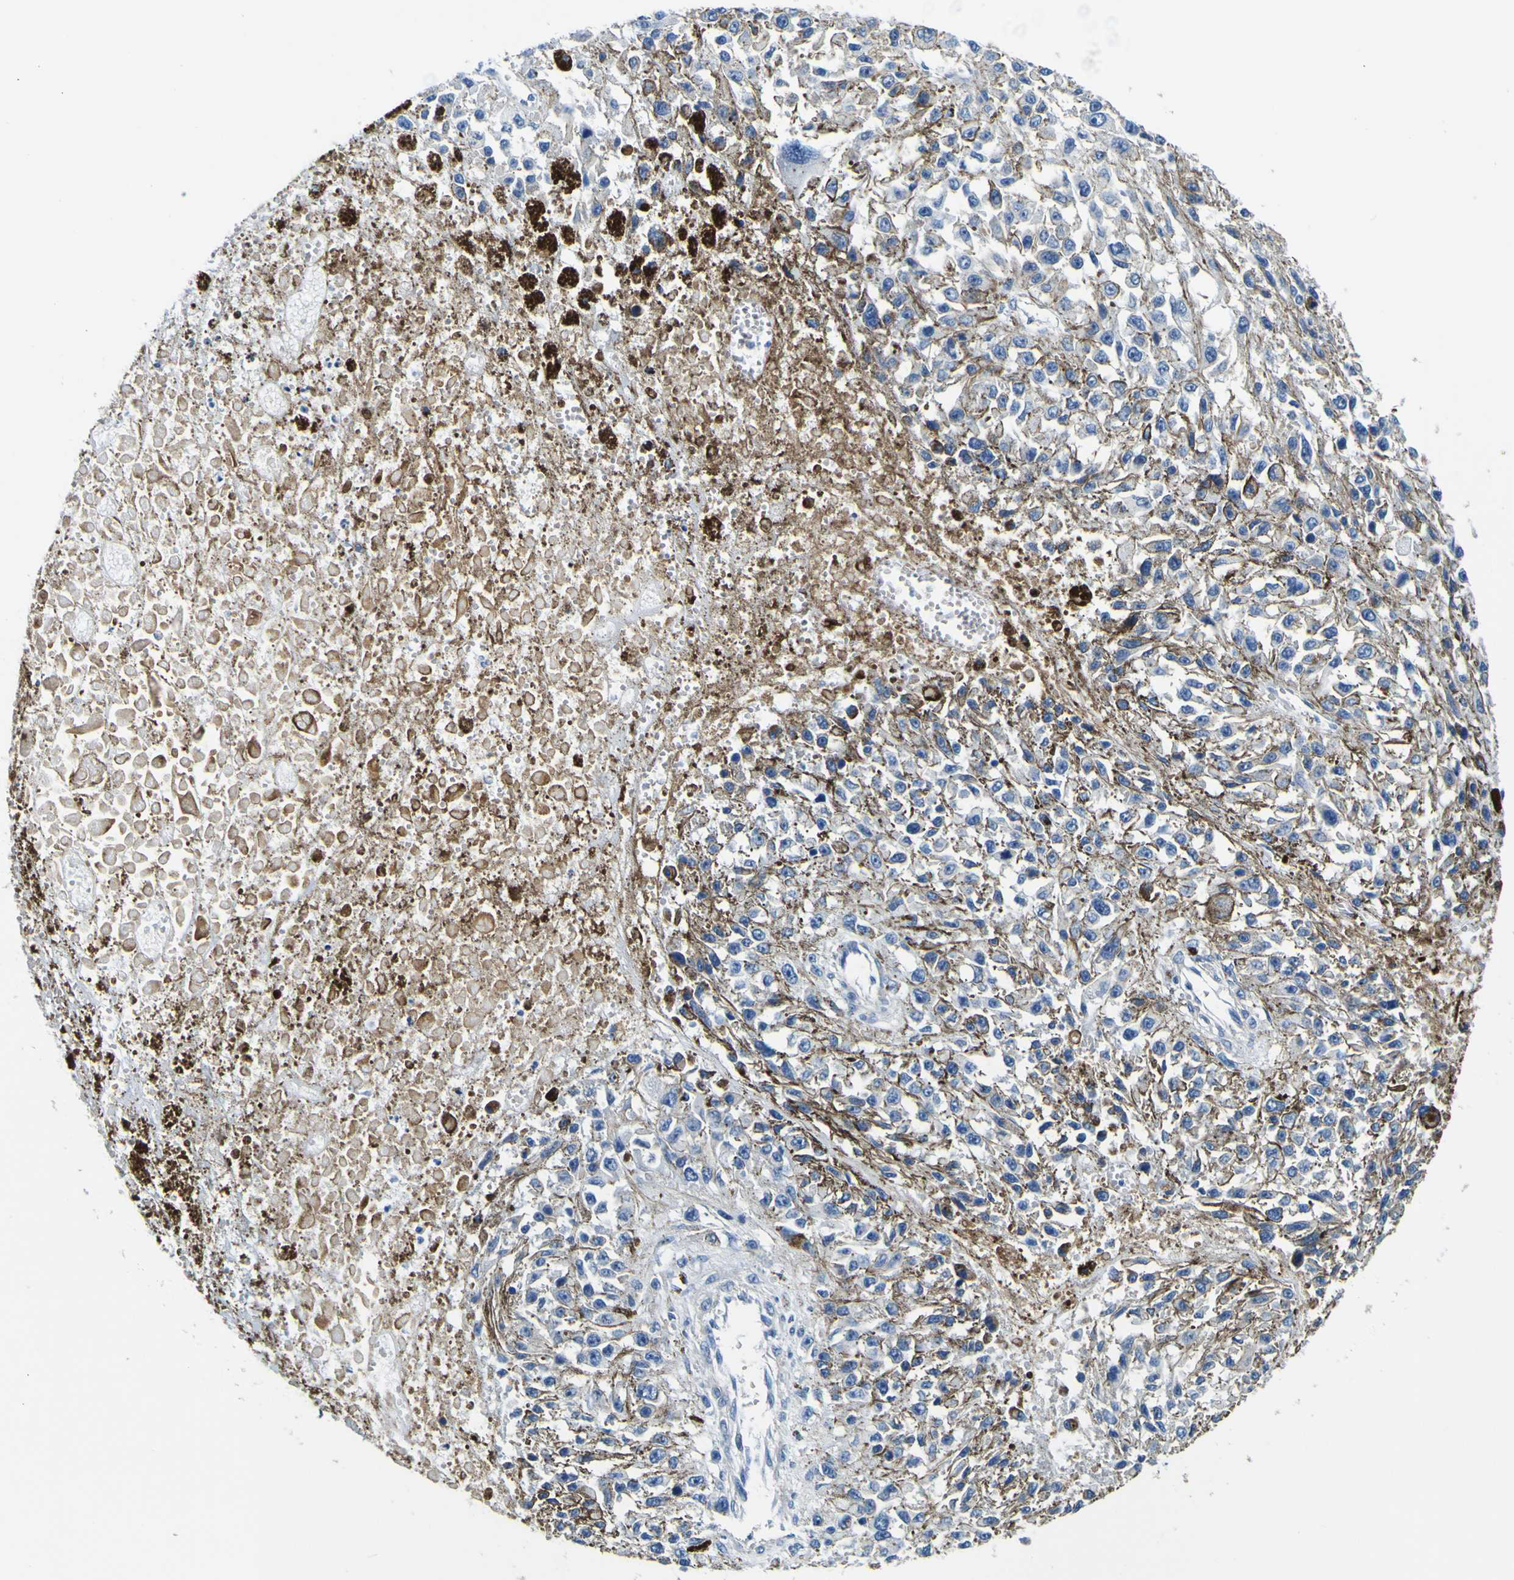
{"staining": {"intensity": "negative", "quantity": "none", "location": "none"}, "tissue": "melanoma", "cell_type": "Tumor cells", "image_type": "cancer", "snomed": [{"axis": "morphology", "description": "Malignant melanoma, Metastatic site"}, {"axis": "topography", "description": "Lymph node"}], "caption": "Malignant melanoma (metastatic site) was stained to show a protein in brown. There is no significant expression in tumor cells.", "gene": "ADGRA2", "patient": {"sex": "male", "age": 59}}